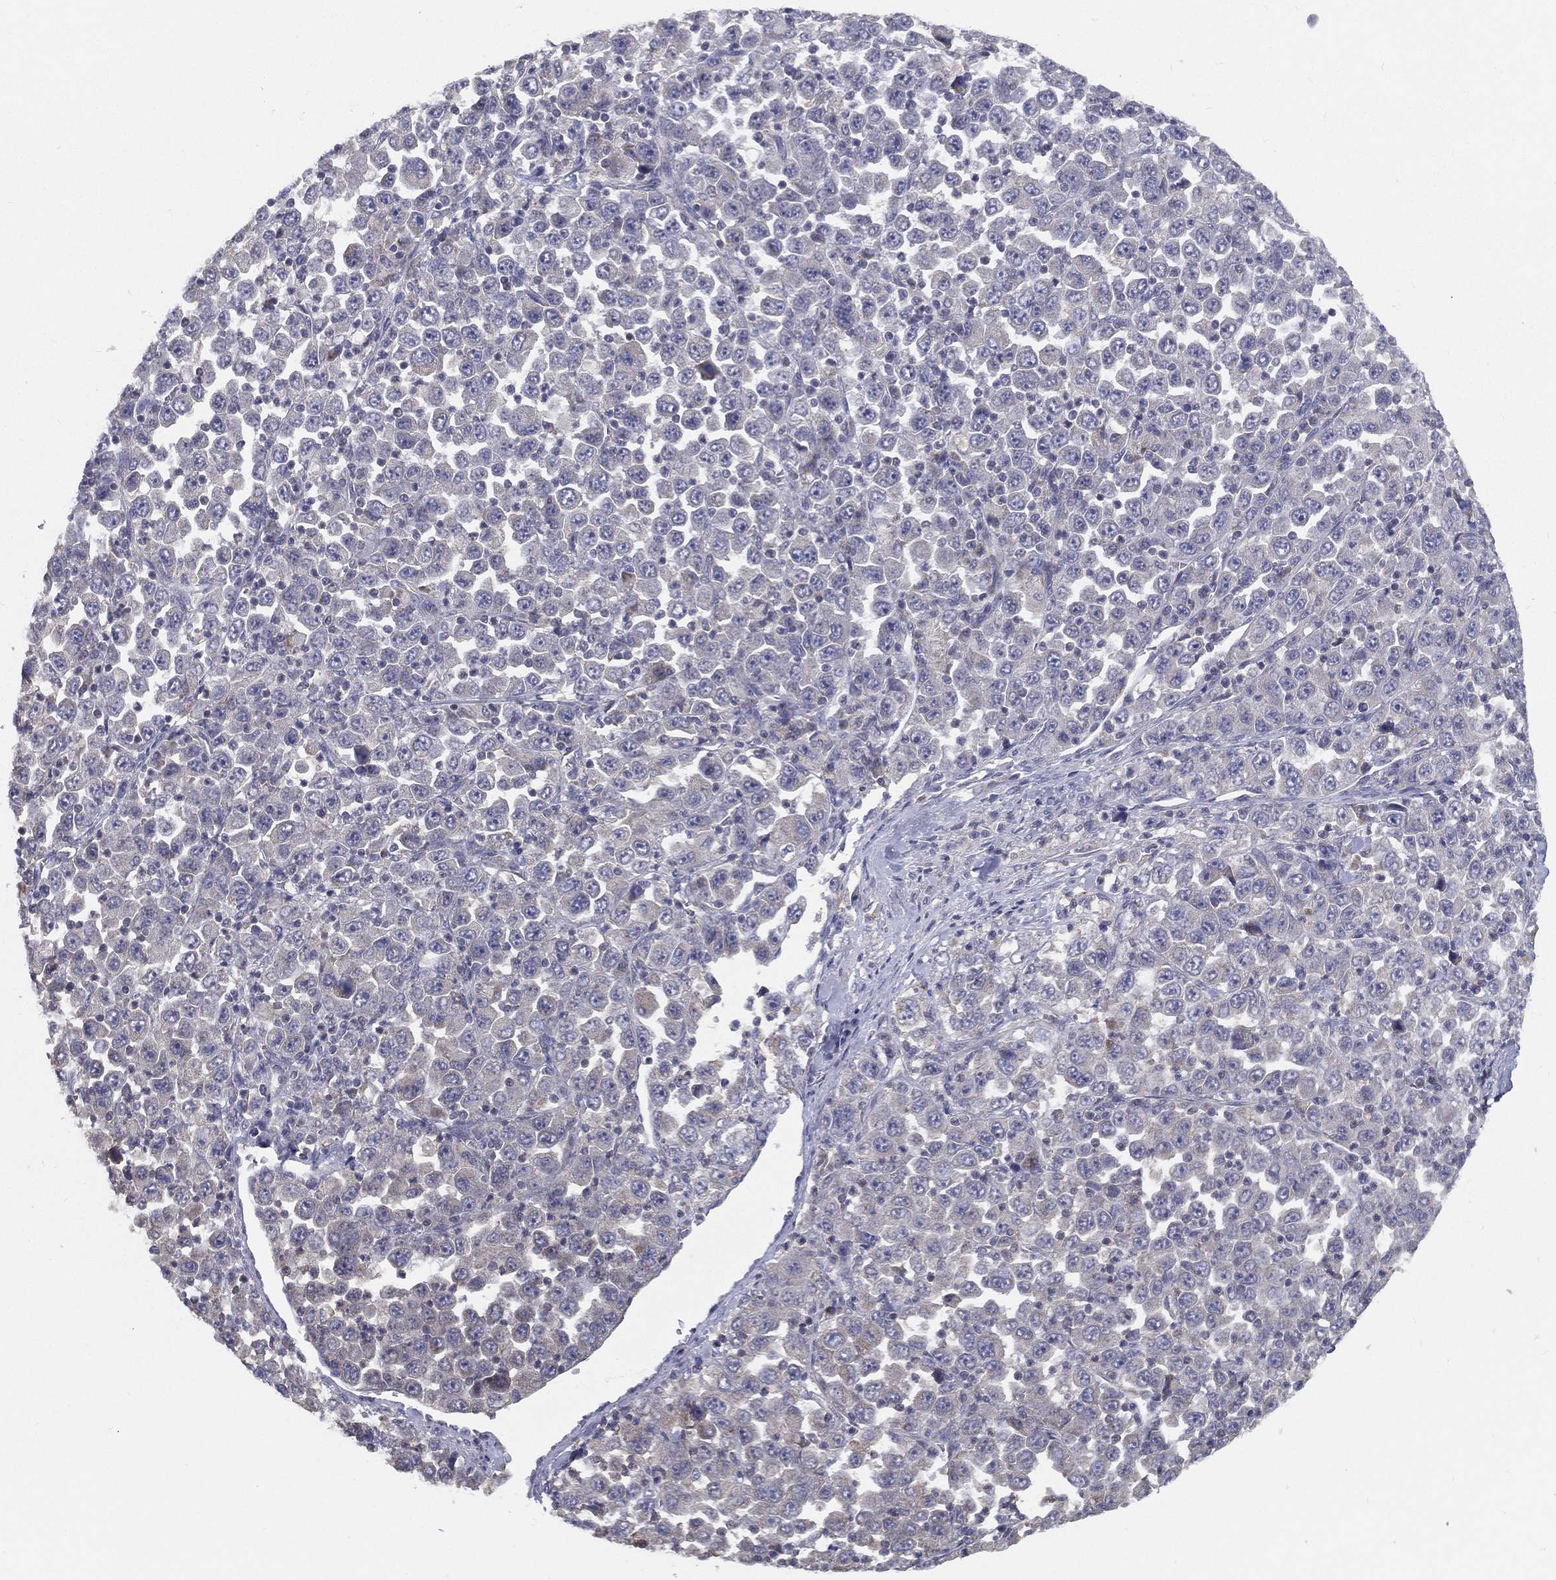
{"staining": {"intensity": "negative", "quantity": "none", "location": "none"}, "tissue": "stomach cancer", "cell_type": "Tumor cells", "image_type": "cancer", "snomed": [{"axis": "morphology", "description": "Normal tissue, NOS"}, {"axis": "morphology", "description": "Adenocarcinoma, NOS"}, {"axis": "topography", "description": "Stomach, upper"}, {"axis": "topography", "description": "Stomach"}], "caption": "An IHC micrograph of adenocarcinoma (stomach) is shown. There is no staining in tumor cells of adenocarcinoma (stomach).", "gene": "PCSK1", "patient": {"sex": "male", "age": 59}}